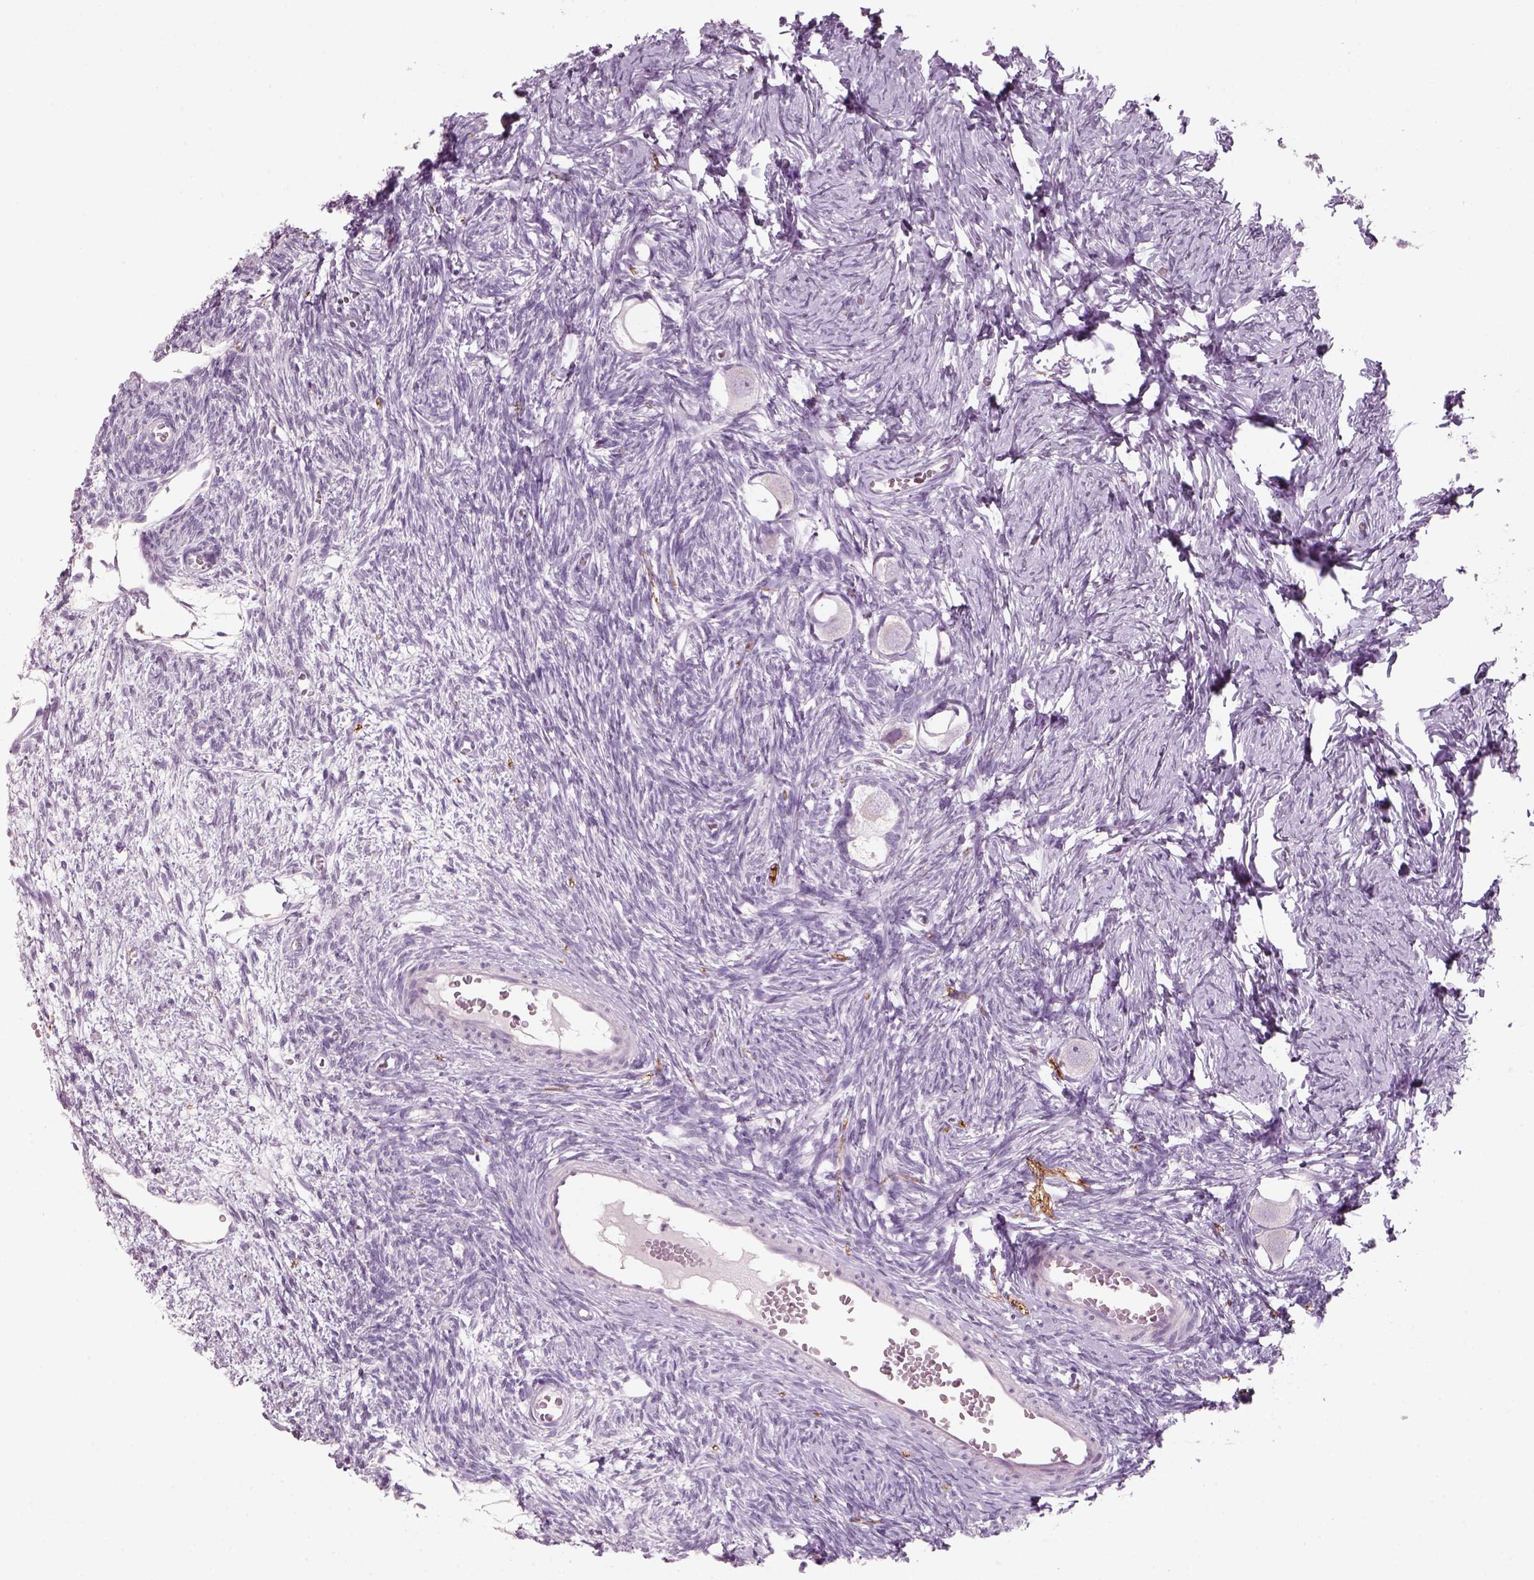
{"staining": {"intensity": "negative", "quantity": "none", "location": "none"}, "tissue": "ovary", "cell_type": "Follicle cells", "image_type": "normal", "snomed": [{"axis": "morphology", "description": "Normal tissue, NOS"}, {"axis": "topography", "description": "Ovary"}], "caption": "This is an immunohistochemistry (IHC) micrograph of benign ovary. There is no positivity in follicle cells.", "gene": "SLC6A2", "patient": {"sex": "female", "age": 27}}